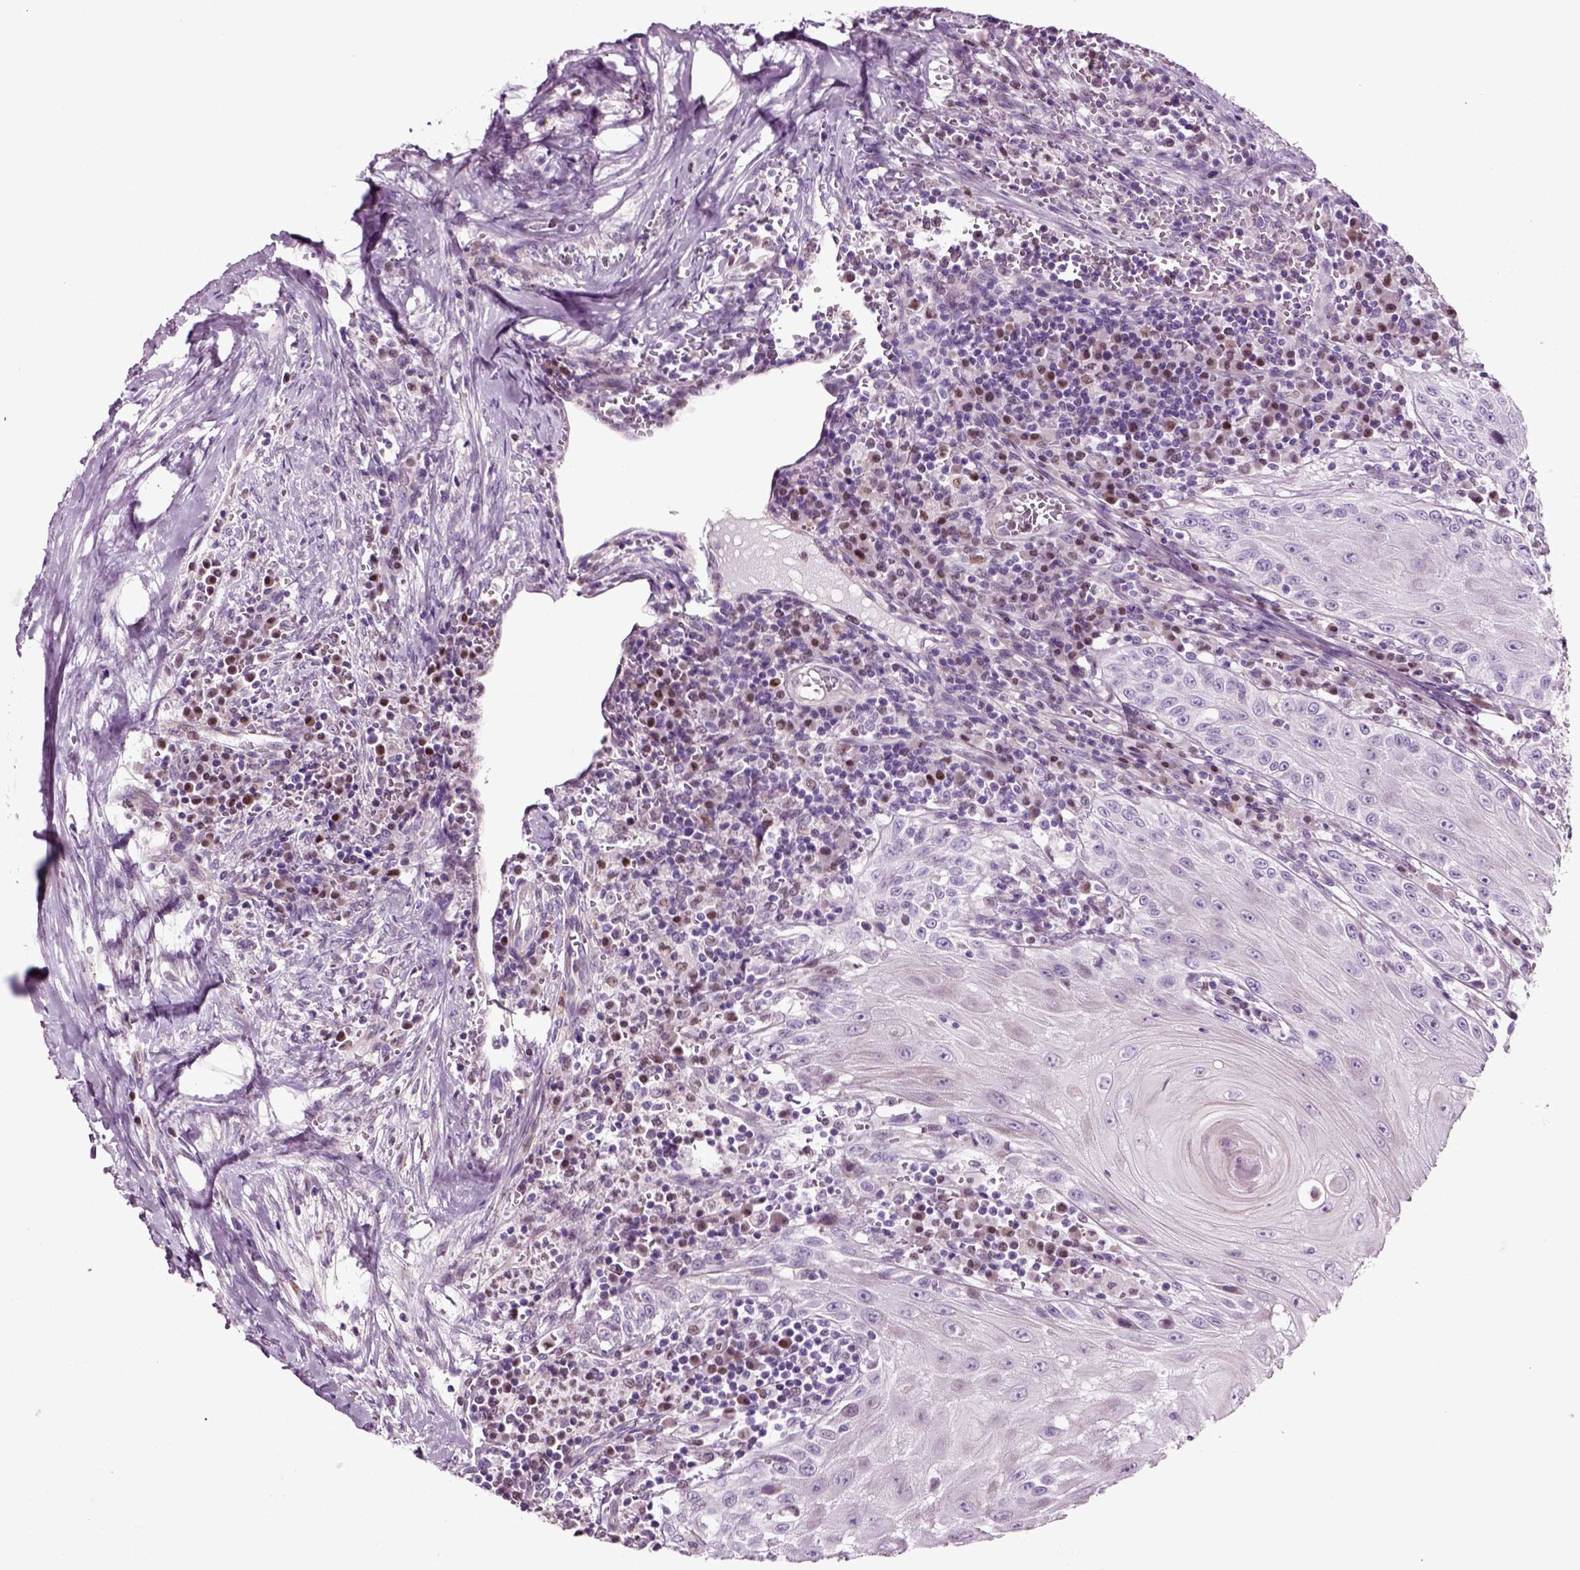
{"staining": {"intensity": "negative", "quantity": "none", "location": "none"}, "tissue": "head and neck cancer", "cell_type": "Tumor cells", "image_type": "cancer", "snomed": [{"axis": "morphology", "description": "Squamous cell carcinoma, NOS"}, {"axis": "topography", "description": "Oral tissue"}, {"axis": "topography", "description": "Head-Neck"}], "caption": "Tumor cells show no significant staining in head and neck cancer. (Brightfield microscopy of DAB immunohistochemistry (IHC) at high magnification).", "gene": "ARID3A", "patient": {"sex": "male", "age": 58}}